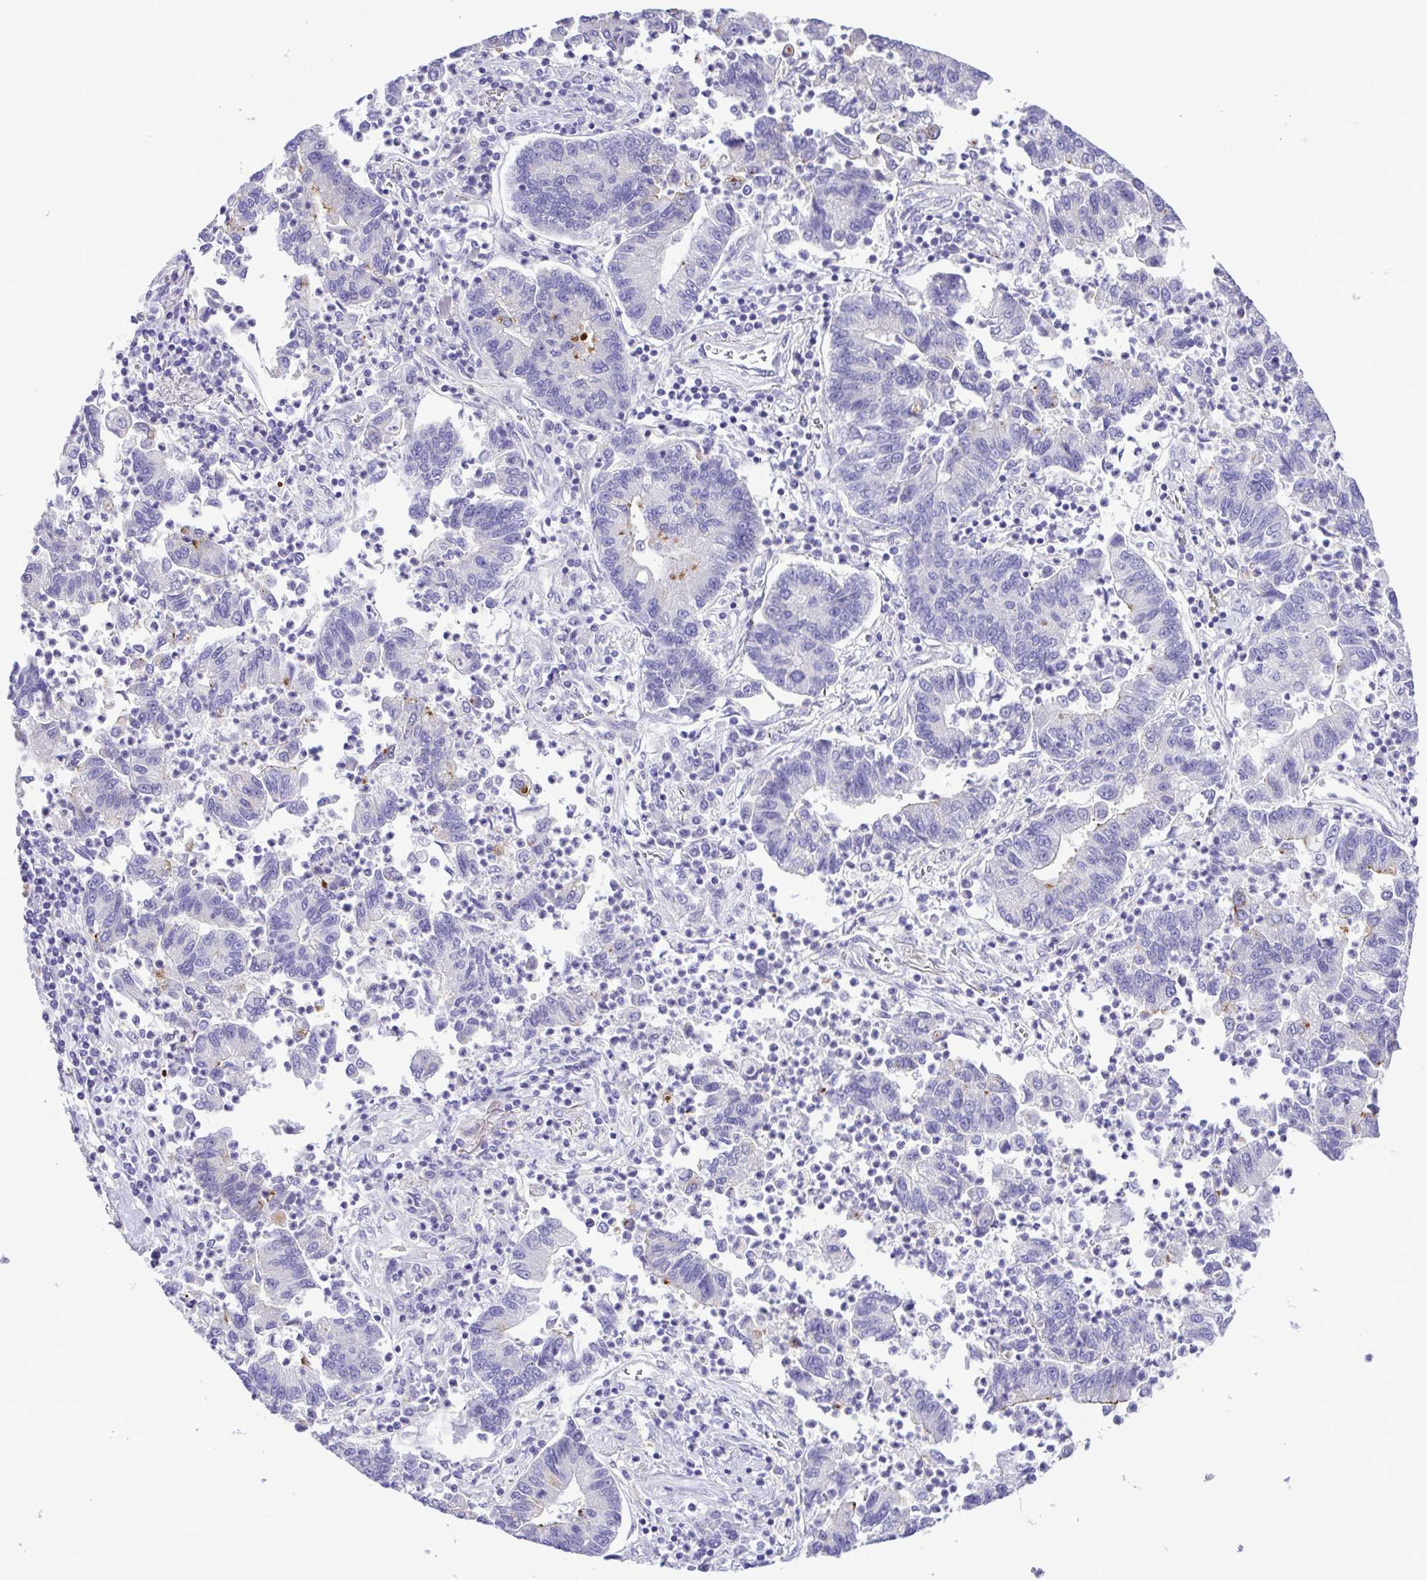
{"staining": {"intensity": "negative", "quantity": "none", "location": "none"}, "tissue": "lung cancer", "cell_type": "Tumor cells", "image_type": "cancer", "snomed": [{"axis": "morphology", "description": "Adenocarcinoma, NOS"}, {"axis": "topography", "description": "Lung"}], "caption": "IHC image of human adenocarcinoma (lung) stained for a protein (brown), which exhibits no staining in tumor cells.", "gene": "GABBR2", "patient": {"sex": "female", "age": 57}}